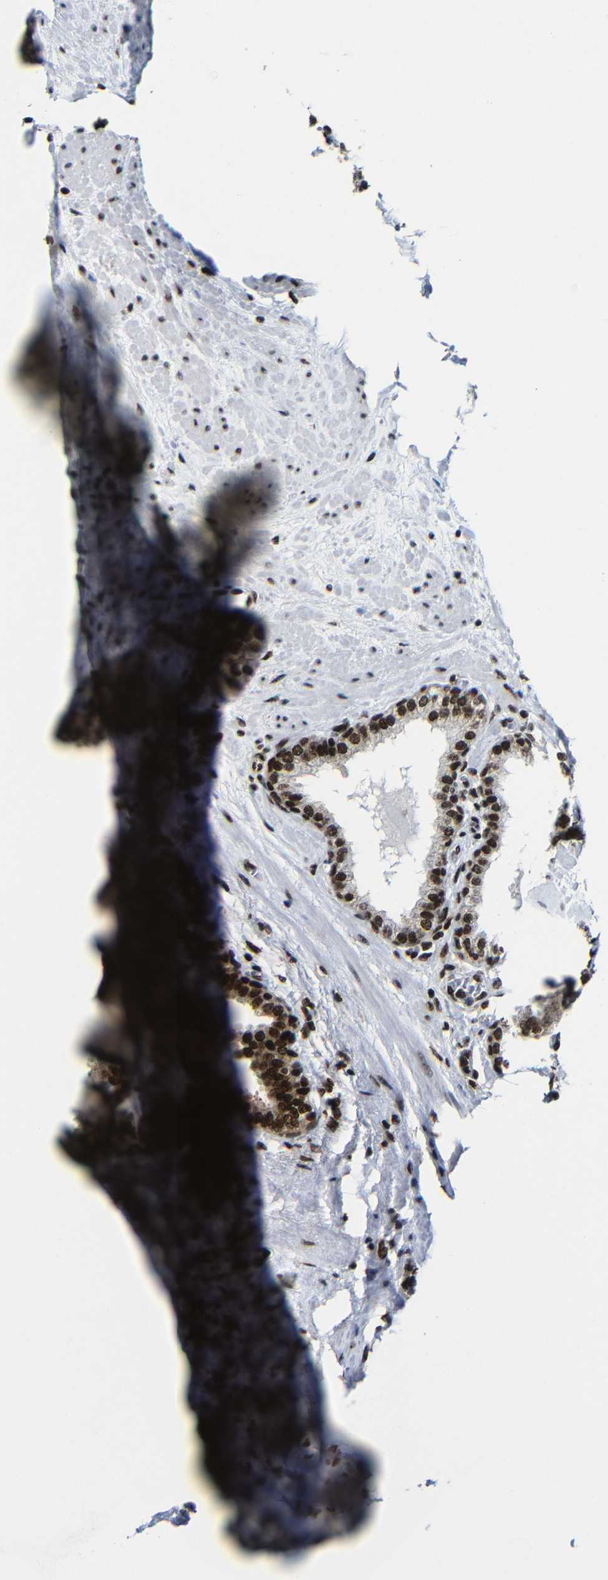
{"staining": {"intensity": "strong", "quantity": "<25%", "location": "nuclear"}, "tissue": "prostate", "cell_type": "Glandular cells", "image_type": "normal", "snomed": [{"axis": "morphology", "description": "Normal tissue, NOS"}, {"axis": "topography", "description": "Prostate"}], "caption": "Immunohistochemistry (IHC) (DAB (3,3'-diaminobenzidine)) staining of benign human prostate displays strong nuclear protein positivity in about <25% of glandular cells.", "gene": "PTBP1", "patient": {"sex": "male", "age": 51}}